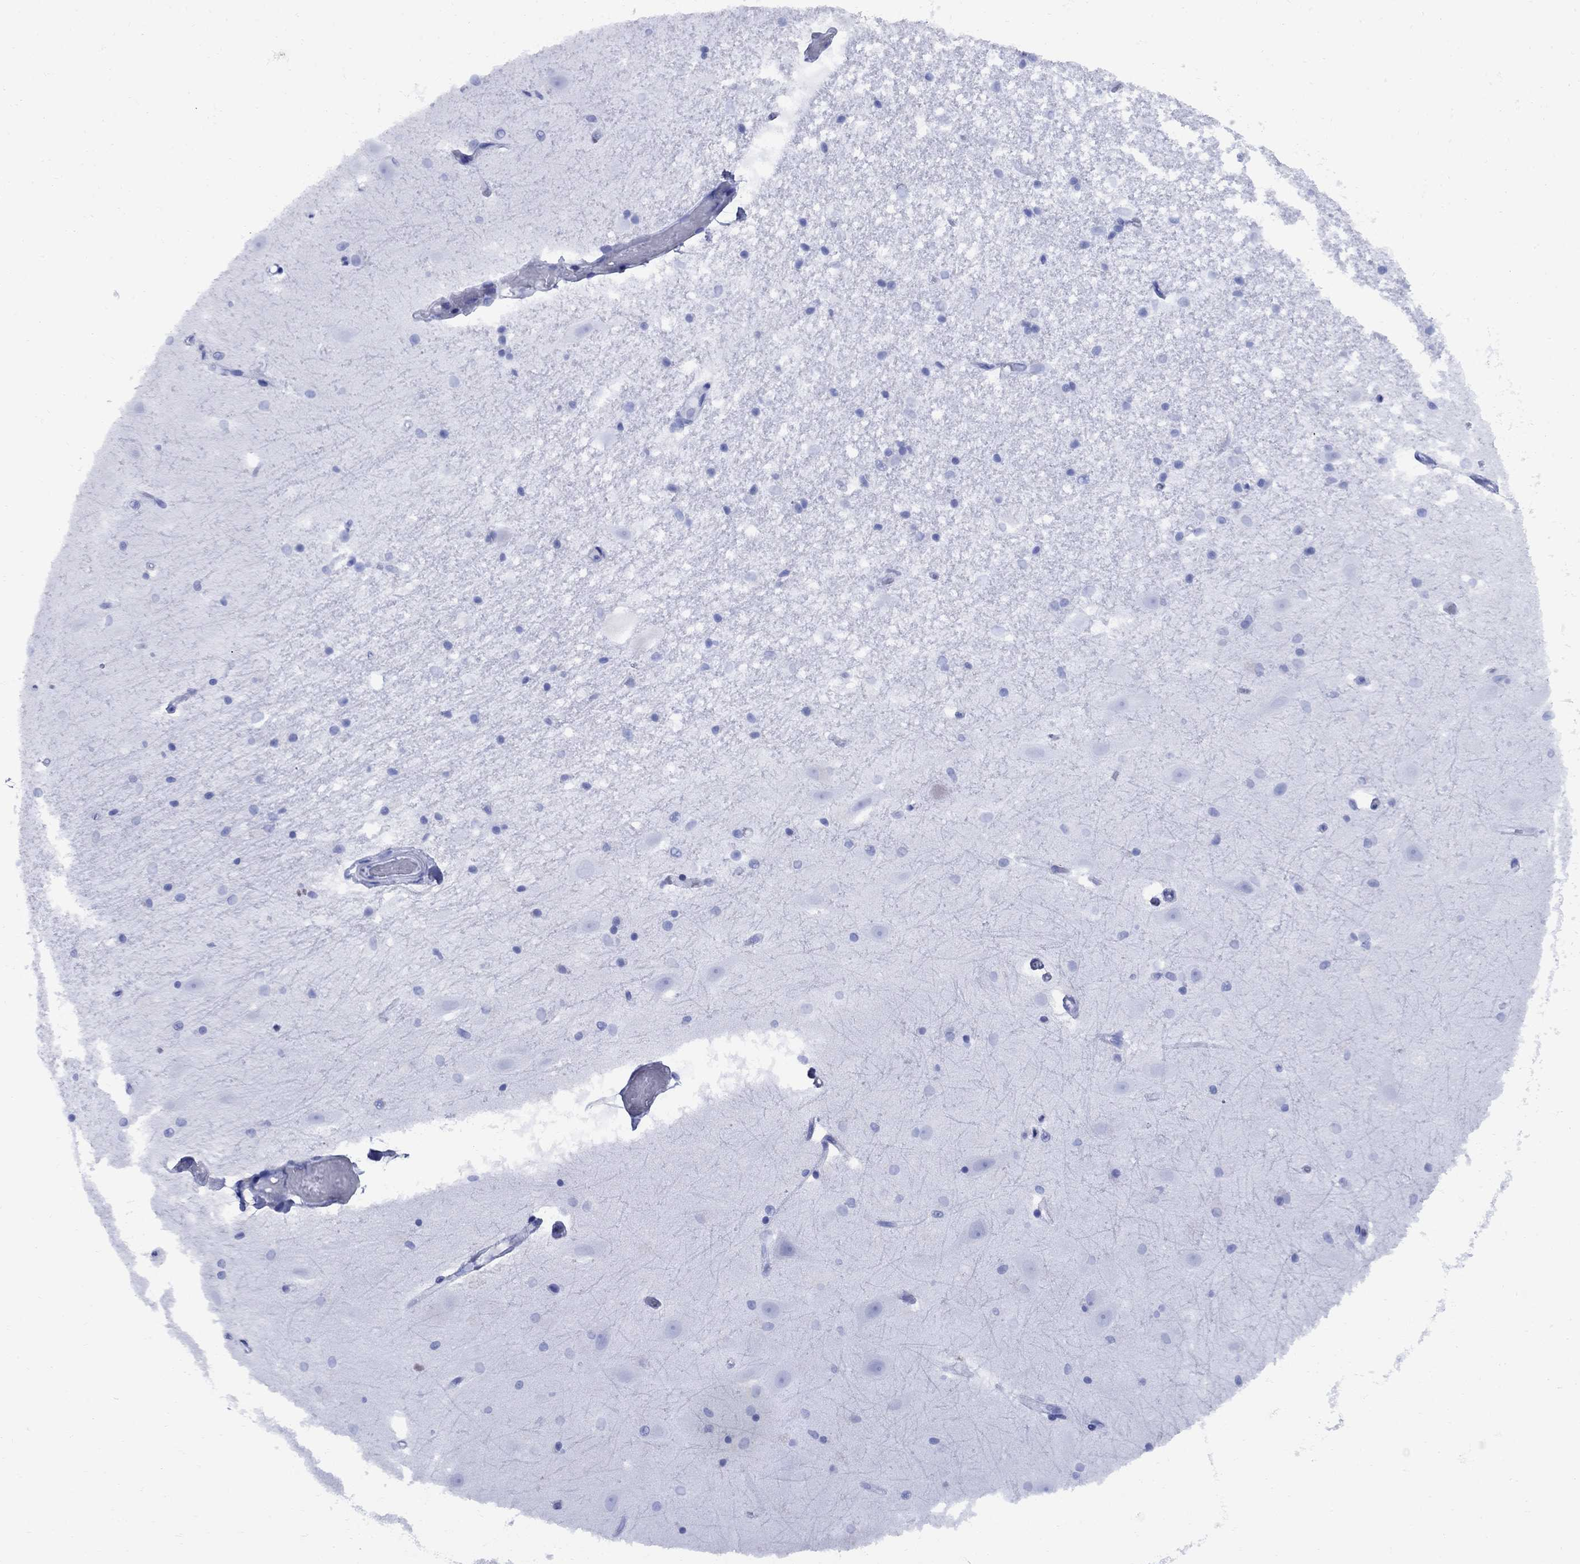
{"staining": {"intensity": "negative", "quantity": "none", "location": "none"}, "tissue": "hippocampus", "cell_type": "Glial cells", "image_type": "normal", "snomed": [{"axis": "morphology", "description": "Normal tissue, NOS"}, {"axis": "topography", "description": "Hippocampus"}], "caption": "Human hippocampus stained for a protein using immunohistochemistry demonstrates no positivity in glial cells.", "gene": "SMCP", "patient": {"sex": "male", "age": 49}}